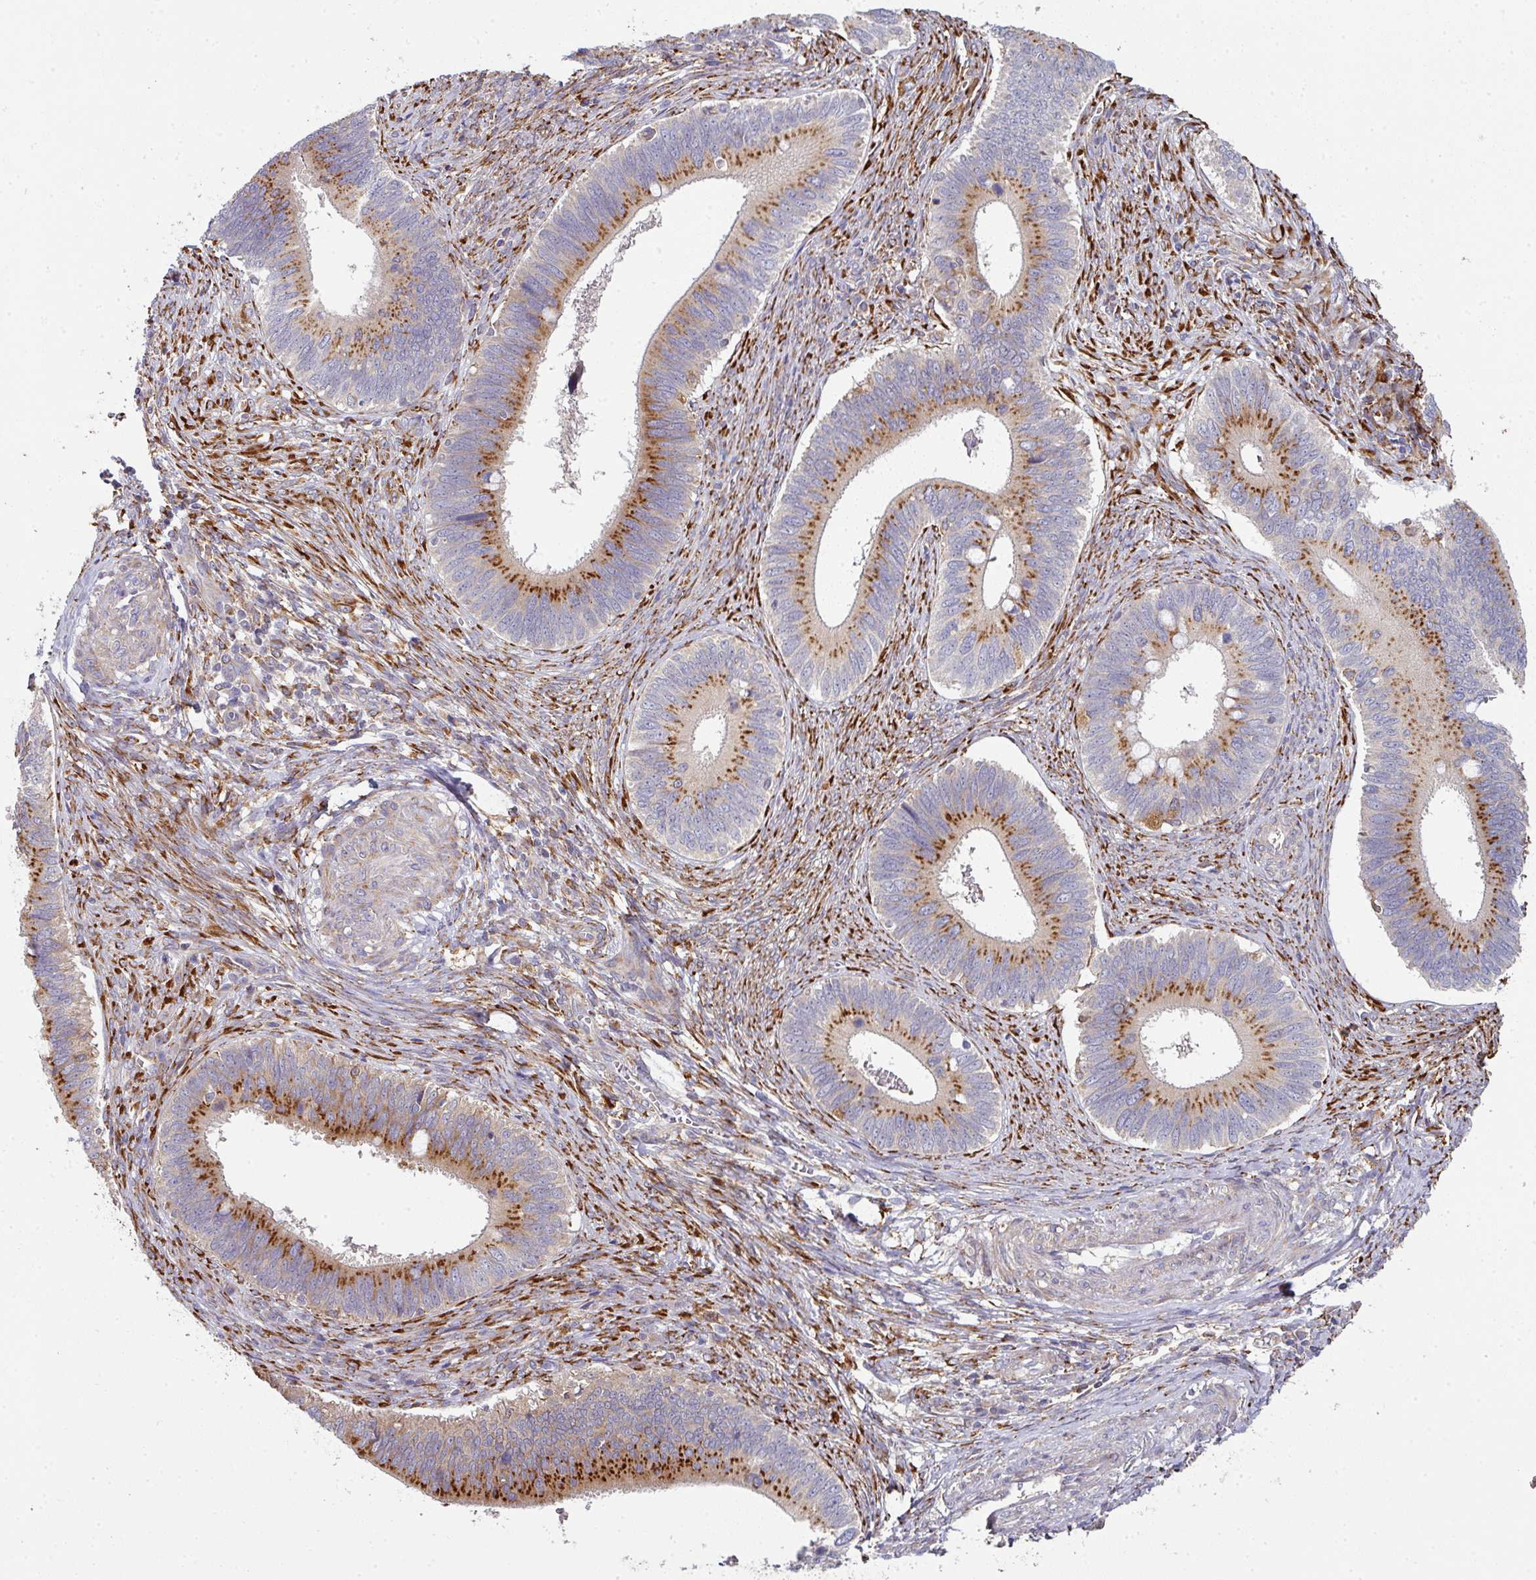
{"staining": {"intensity": "moderate", "quantity": ">75%", "location": "cytoplasmic/membranous"}, "tissue": "cervical cancer", "cell_type": "Tumor cells", "image_type": "cancer", "snomed": [{"axis": "morphology", "description": "Adenocarcinoma, NOS"}, {"axis": "topography", "description": "Cervix"}], "caption": "Protein analysis of adenocarcinoma (cervical) tissue exhibits moderate cytoplasmic/membranous staining in approximately >75% of tumor cells.", "gene": "ZNF268", "patient": {"sex": "female", "age": 42}}